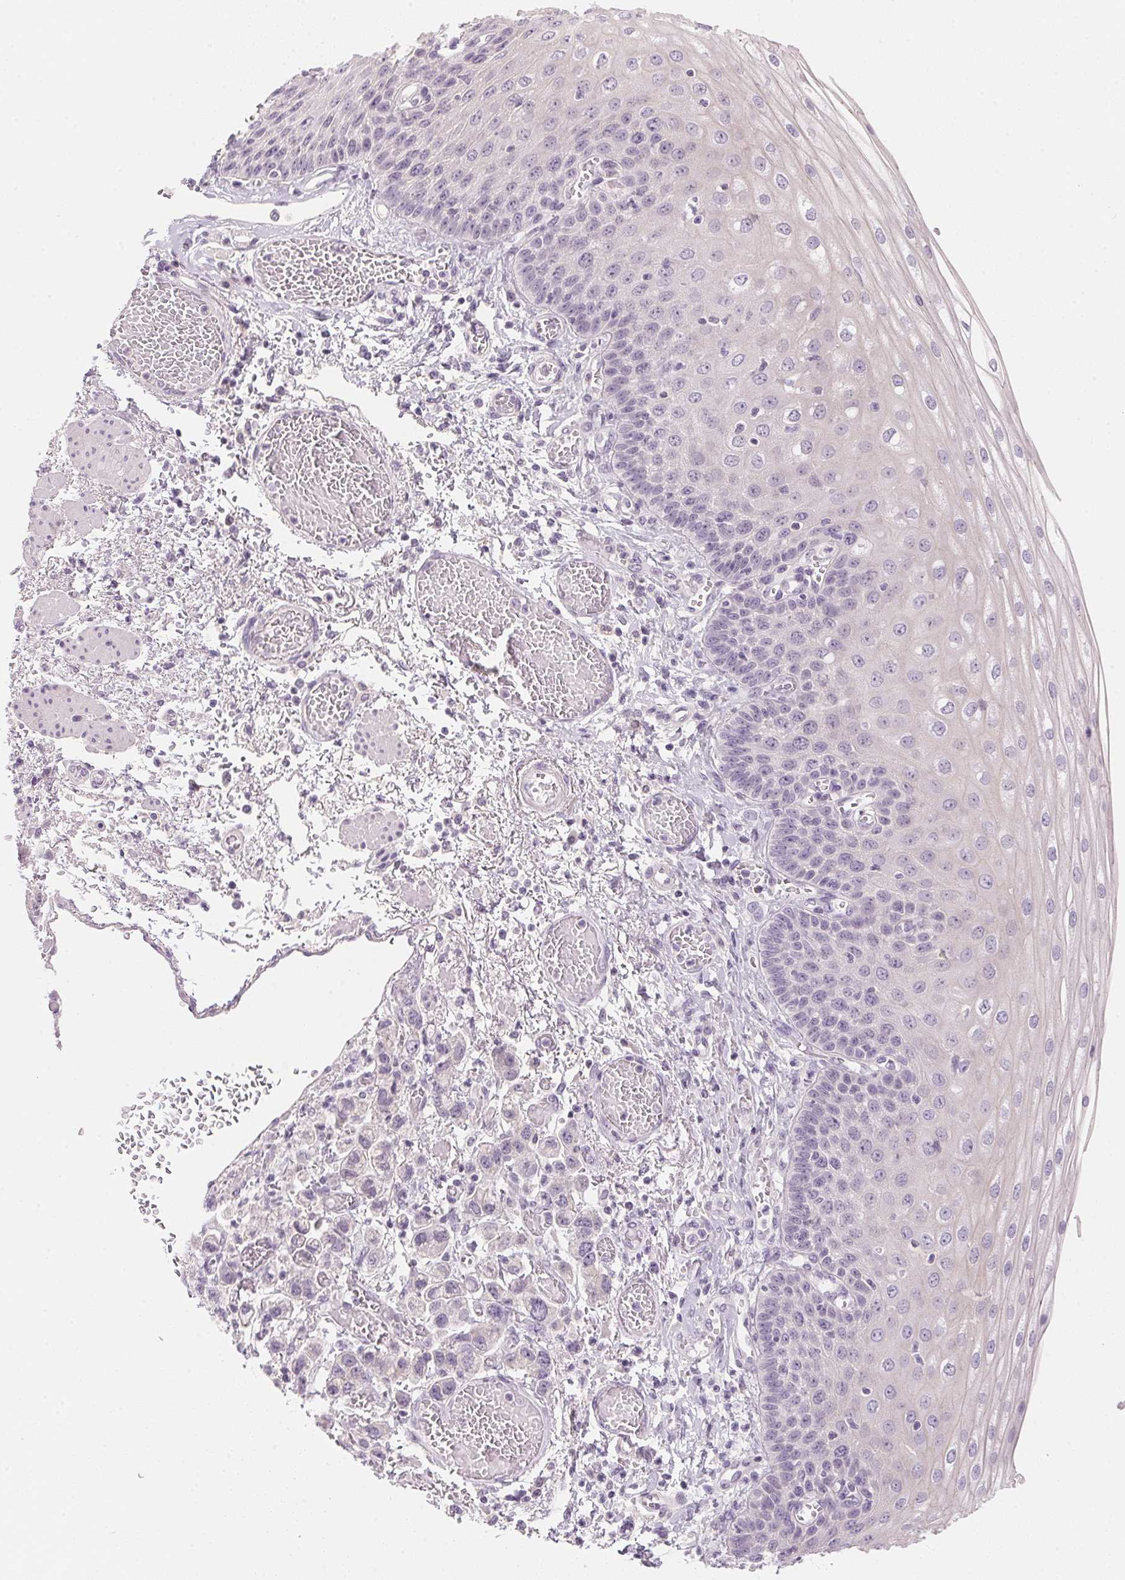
{"staining": {"intensity": "negative", "quantity": "none", "location": "none"}, "tissue": "esophagus", "cell_type": "Squamous epithelial cells", "image_type": "normal", "snomed": [{"axis": "morphology", "description": "Normal tissue, NOS"}, {"axis": "morphology", "description": "Adenocarcinoma, NOS"}, {"axis": "topography", "description": "Esophagus"}], "caption": "An image of esophagus stained for a protein shows no brown staining in squamous epithelial cells. Nuclei are stained in blue.", "gene": "MCOLN3", "patient": {"sex": "male", "age": 81}}